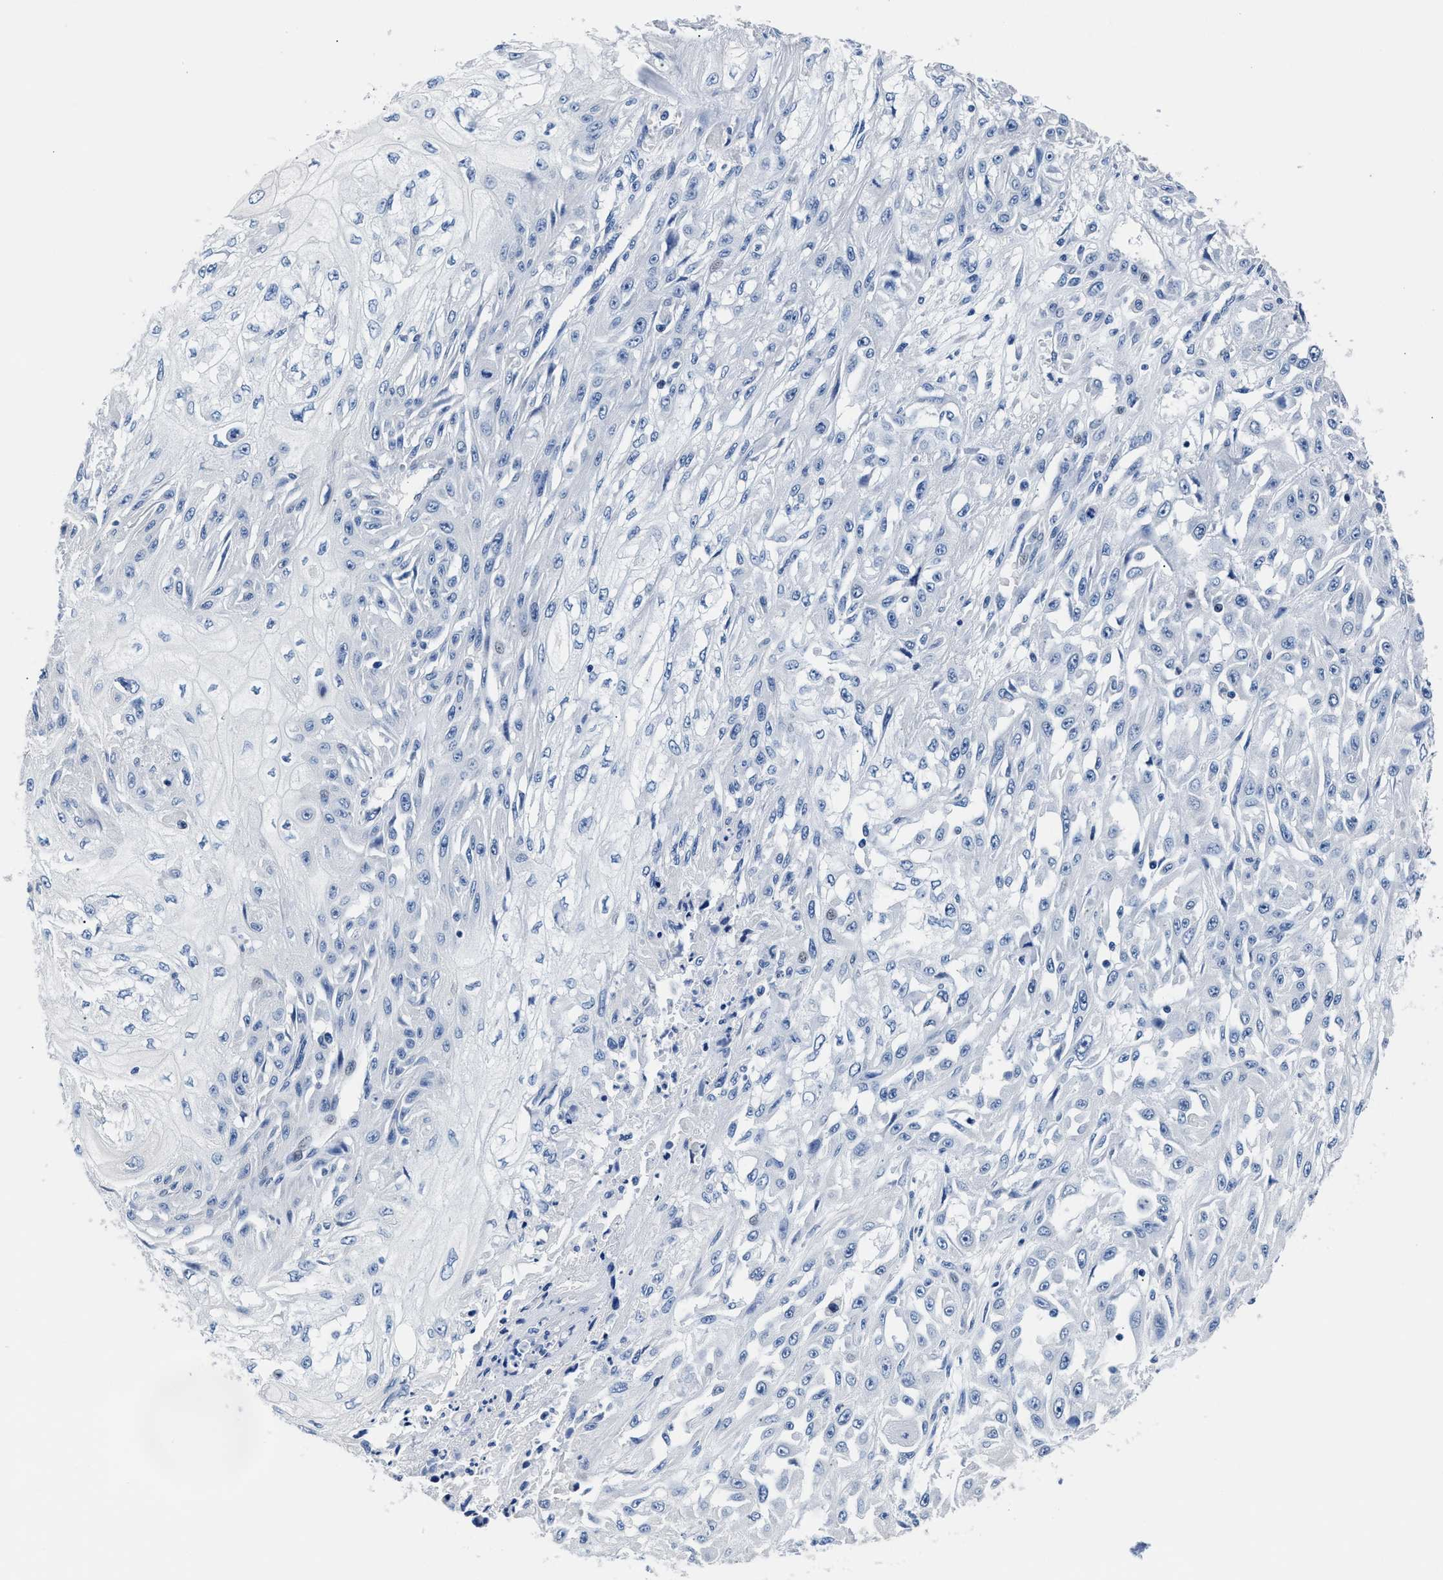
{"staining": {"intensity": "negative", "quantity": "none", "location": "none"}, "tissue": "skin cancer", "cell_type": "Tumor cells", "image_type": "cancer", "snomed": [{"axis": "morphology", "description": "Squamous cell carcinoma, NOS"}, {"axis": "morphology", "description": "Squamous cell carcinoma, metastatic, NOS"}, {"axis": "topography", "description": "Skin"}, {"axis": "topography", "description": "Lymph node"}], "caption": "Immunohistochemistry micrograph of skin metastatic squamous cell carcinoma stained for a protein (brown), which shows no positivity in tumor cells.", "gene": "GSTM1", "patient": {"sex": "male", "age": 75}}